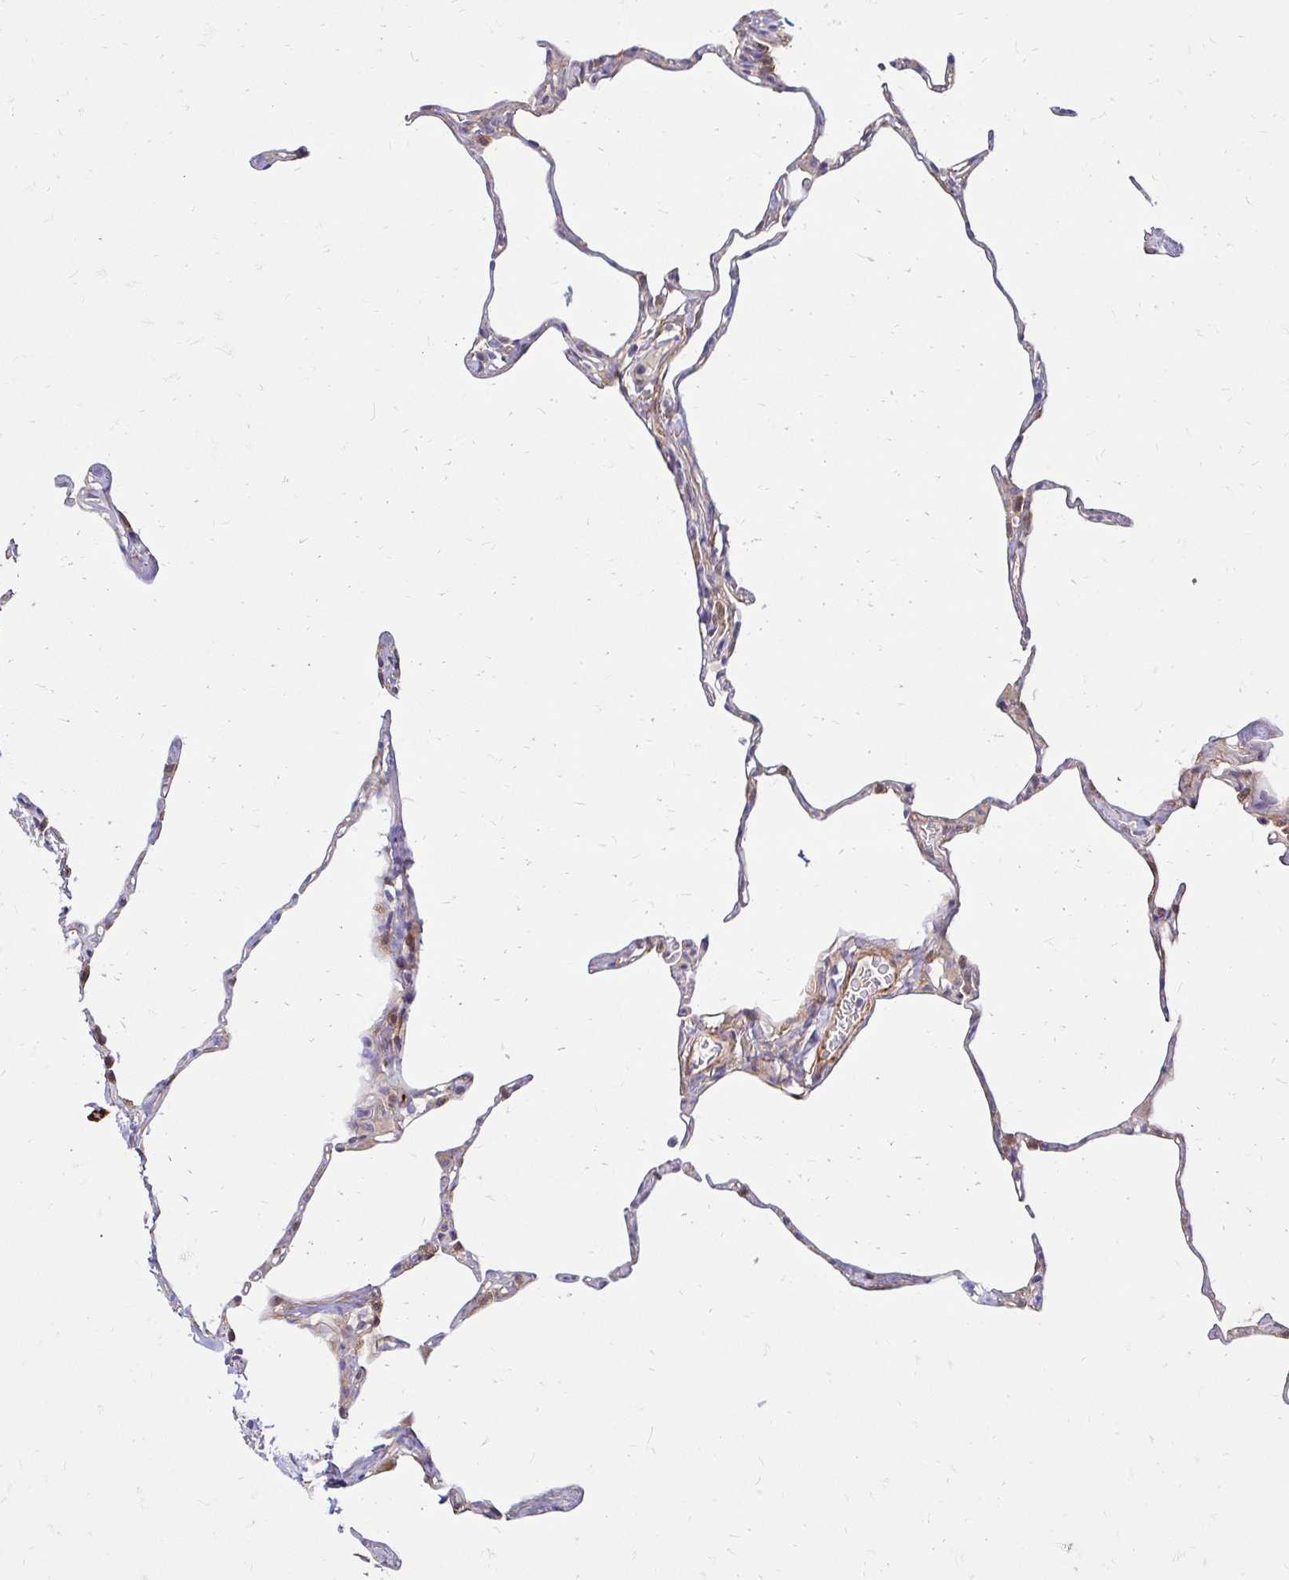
{"staining": {"intensity": "moderate", "quantity": "25%-75%", "location": "cytoplasmic/membranous"}, "tissue": "lung", "cell_type": "Alveolar cells", "image_type": "normal", "snomed": [{"axis": "morphology", "description": "Normal tissue, NOS"}, {"axis": "topography", "description": "Lung"}], "caption": "Immunohistochemistry (IHC) (DAB) staining of unremarkable lung demonstrates moderate cytoplasmic/membranous protein staining in about 25%-75% of alveolar cells. The staining is performed using DAB (3,3'-diaminobenzidine) brown chromogen to label protein expression. The nuclei are counter-stained blue using hematoxylin.", "gene": "YAP1", "patient": {"sex": "male", "age": 65}}